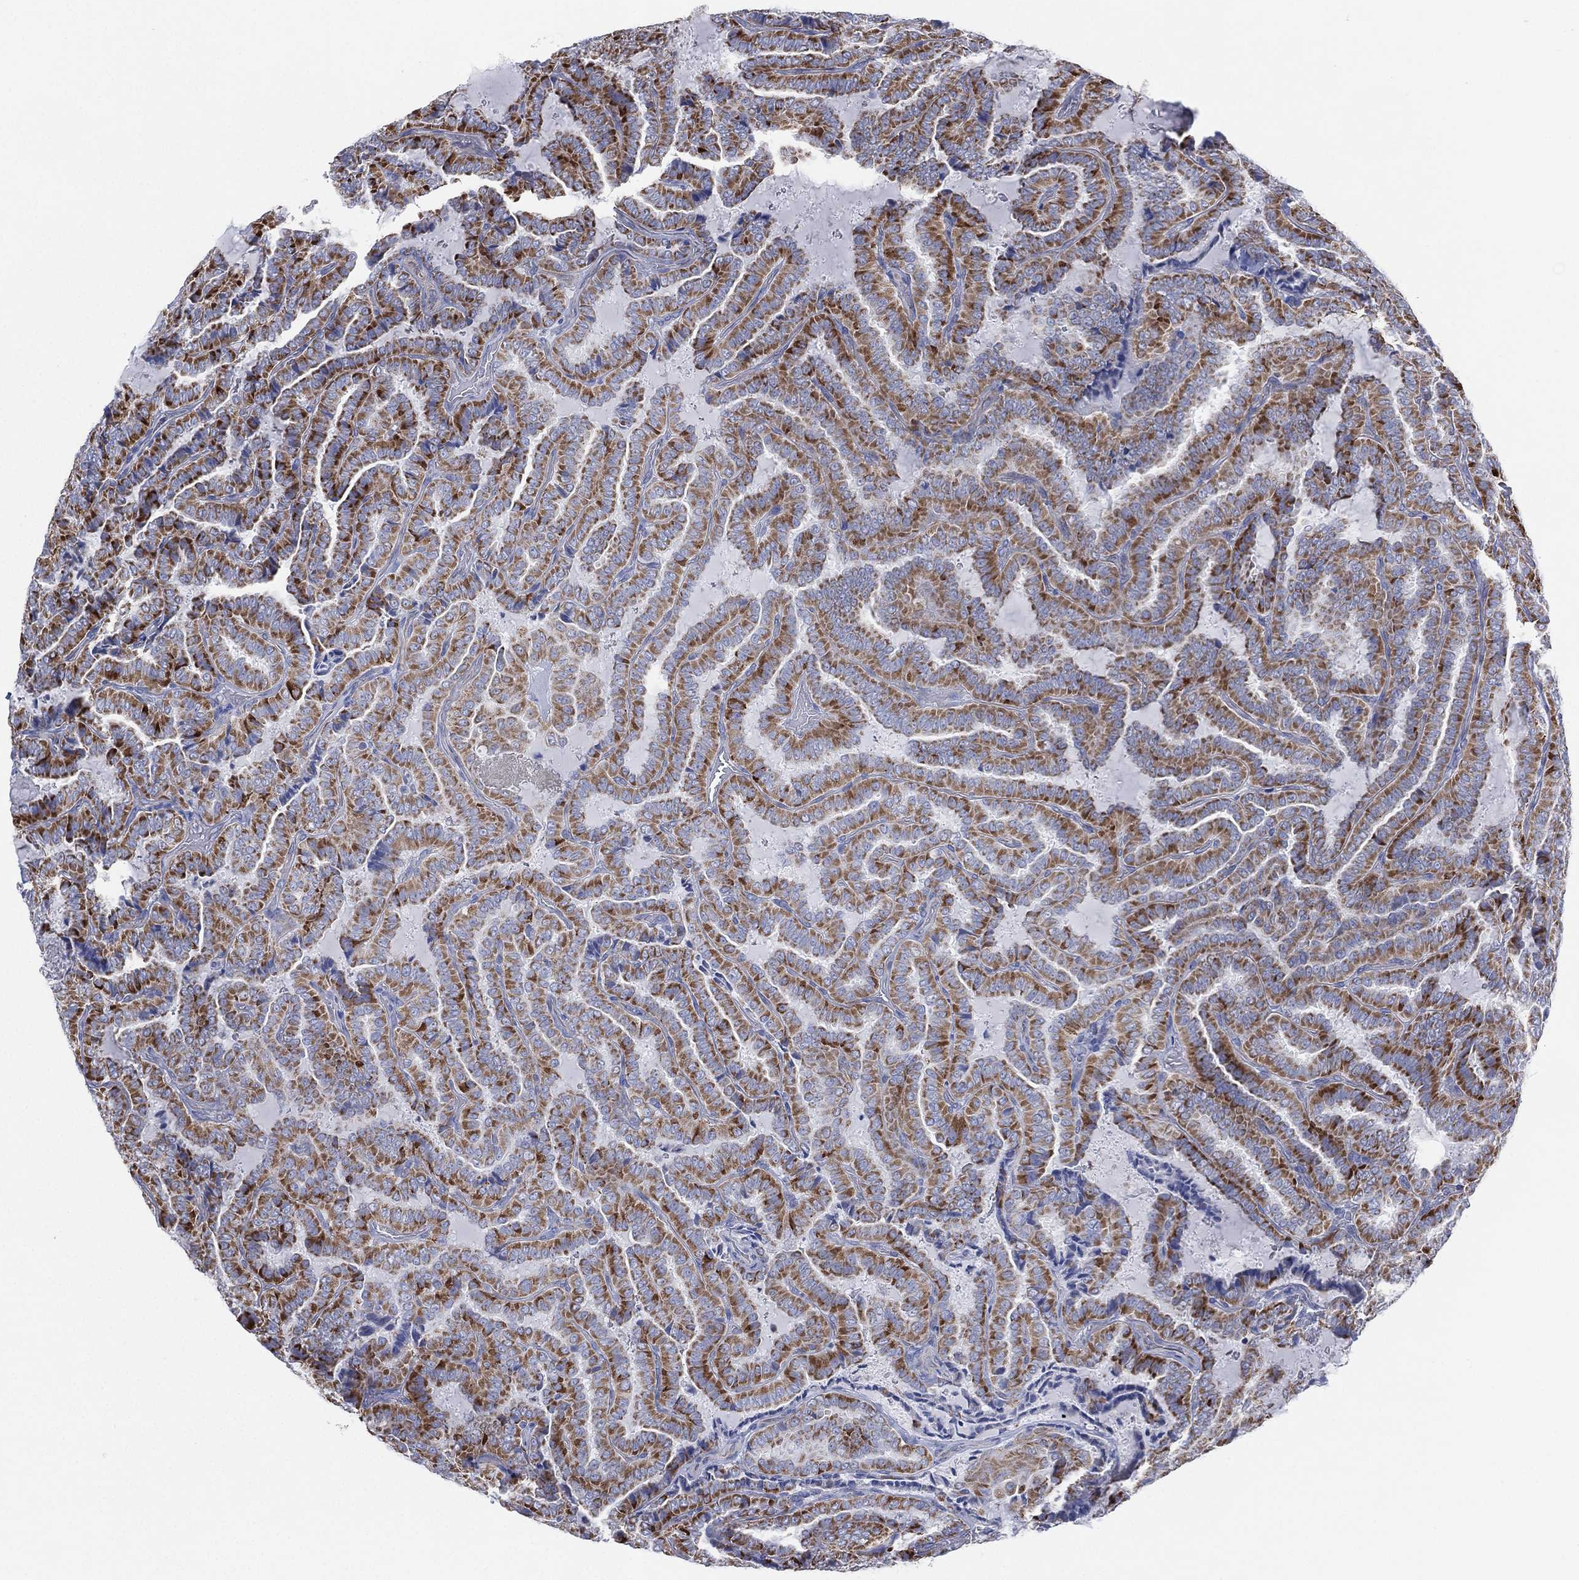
{"staining": {"intensity": "moderate", "quantity": ">75%", "location": "cytoplasmic/membranous"}, "tissue": "thyroid cancer", "cell_type": "Tumor cells", "image_type": "cancer", "snomed": [{"axis": "morphology", "description": "Papillary adenocarcinoma, NOS"}, {"axis": "topography", "description": "Thyroid gland"}], "caption": "Human papillary adenocarcinoma (thyroid) stained with a protein marker exhibits moderate staining in tumor cells.", "gene": "INA", "patient": {"sex": "female", "age": 39}}